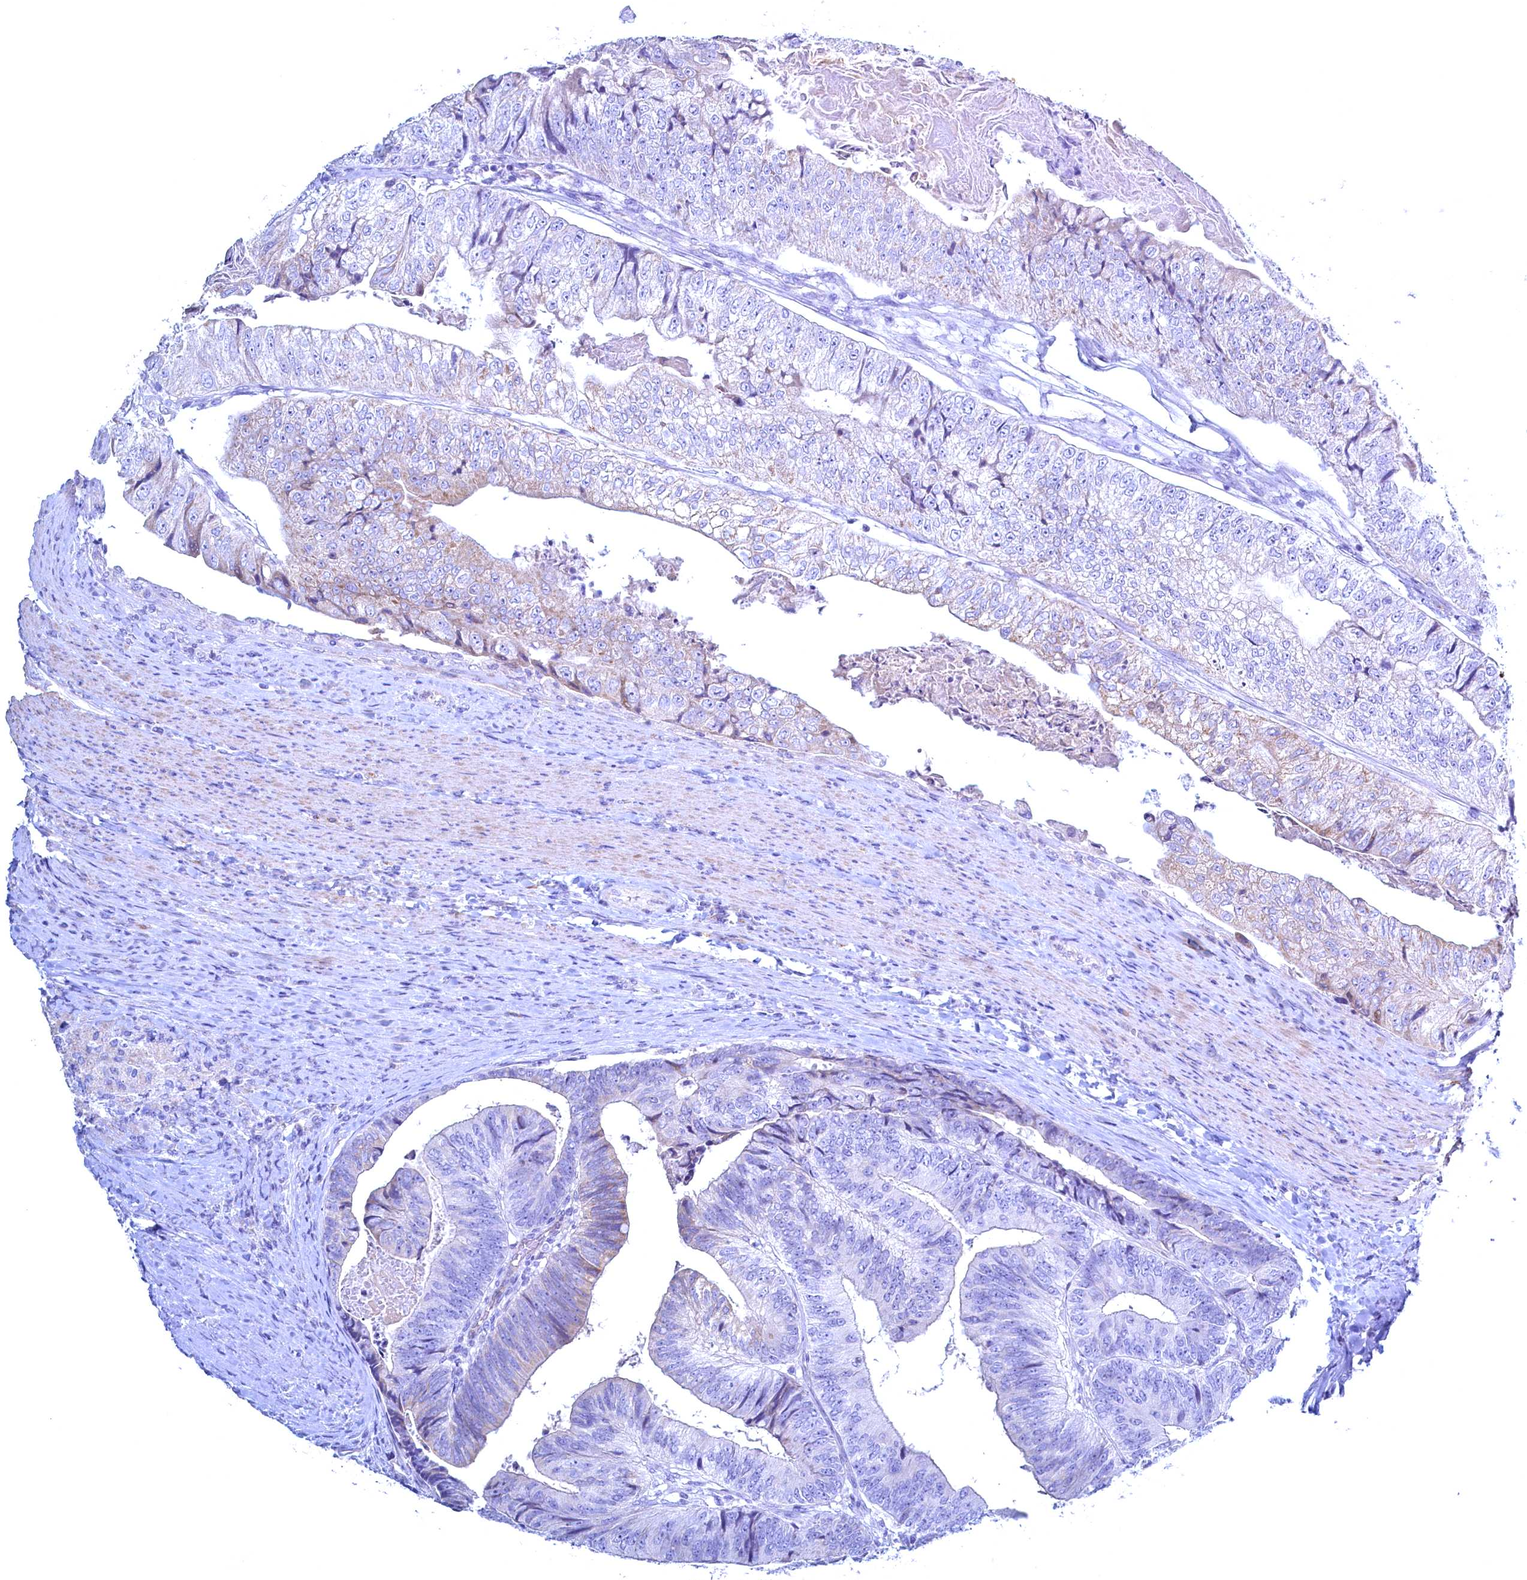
{"staining": {"intensity": "weak", "quantity": "<25%", "location": "cytoplasmic/membranous"}, "tissue": "colorectal cancer", "cell_type": "Tumor cells", "image_type": "cancer", "snomed": [{"axis": "morphology", "description": "Adenocarcinoma, NOS"}, {"axis": "topography", "description": "Colon"}], "caption": "IHC micrograph of neoplastic tissue: human colorectal adenocarcinoma stained with DAB displays no significant protein staining in tumor cells.", "gene": "MAP1LC3A", "patient": {"sex": "female", "age": 67}}